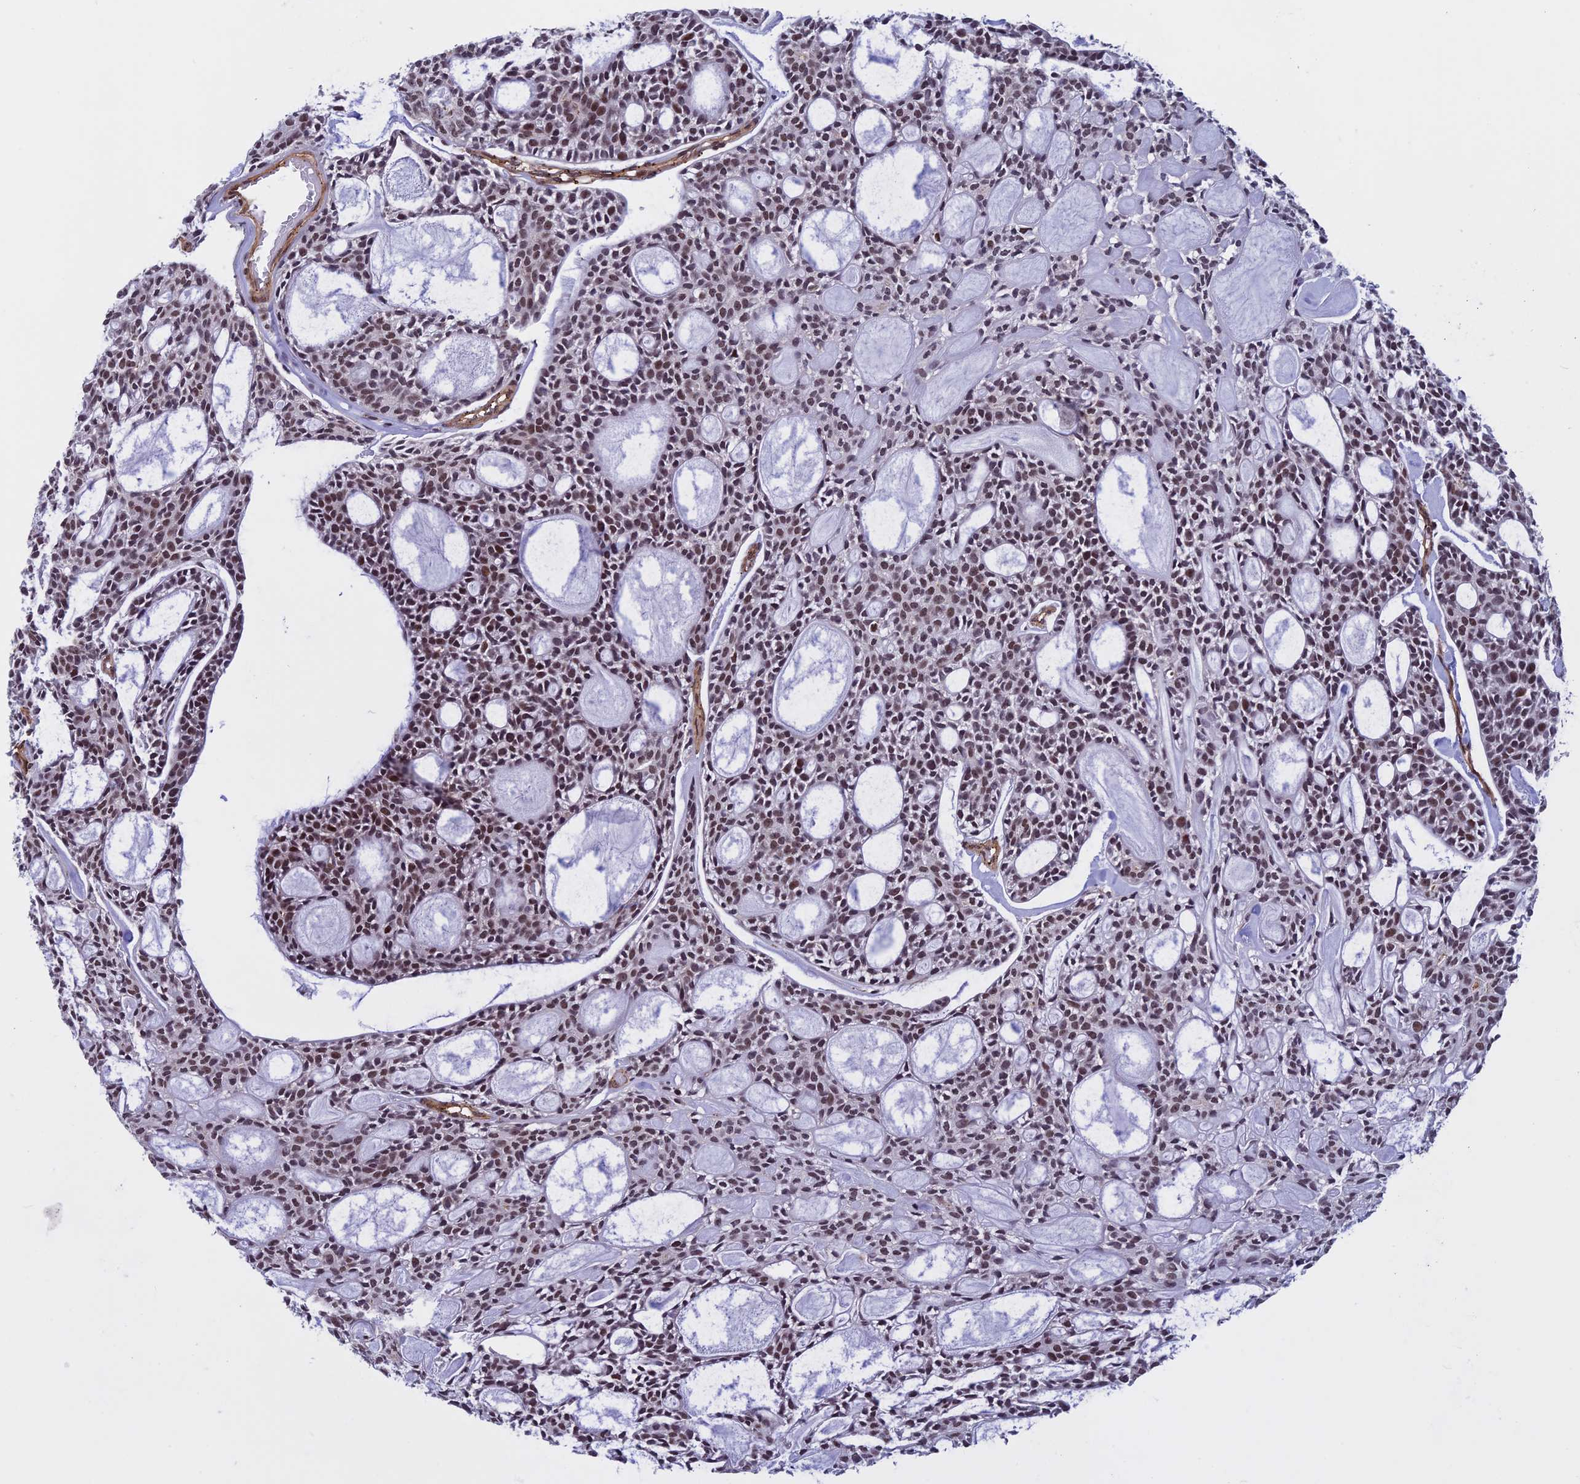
{"staining": {"intensity": "moderate", "quantity": ">75%", "location": "nuclear"}, "tissue": "head and neck cancer", "cell_type": "Tumor cells", "image_type": "cancer", "snomed": [{"axis": "morphology", "description": "Adenocarcinoma, NOS"}, {"axis": "topography", "description": "Salivary gland"}, {"axis": "topography", "description": "Head-Neck"}], "caption": "Protein staining exhibits moderate nuclear staining in about >75% of tumor cells in adenocarcinoma (head and neck).", "gene": "NIPBL", "patient": {"sex": "male", "age": 55}}